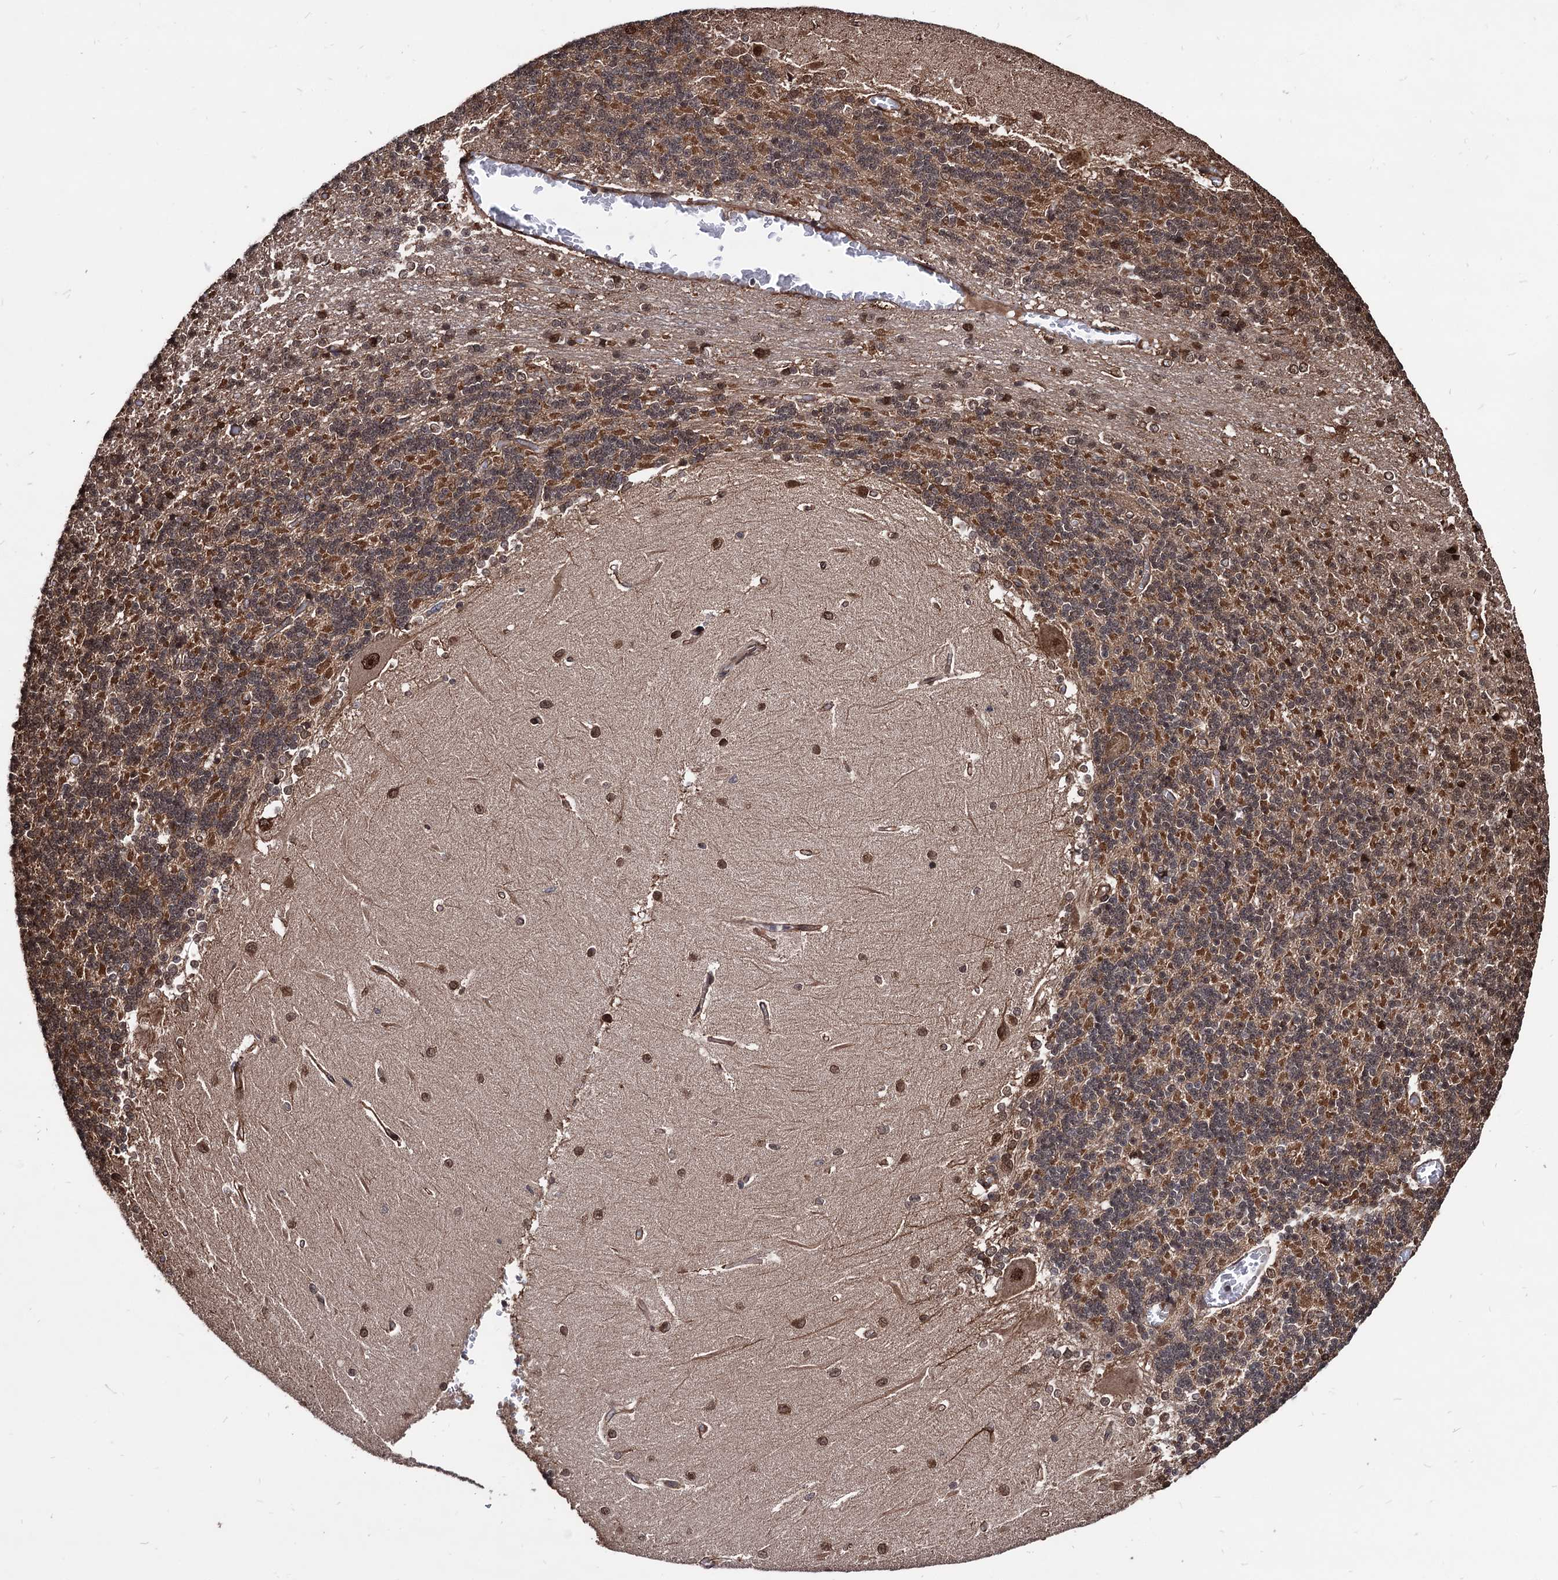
{"staining": {"intensity": "moderate", "quantity": "25%-75%", "location": "cytoplasmic/membranous,nuclear"}, "tissue": "cerebellum", "cell_type": "Cells in granular layer", "image_type": "normal", "snomed": [{"axis": "morphology", "description": "Normal tissue, NOS"}, {"axis": "topography", "description": "Cerebellum"}], "caption": "Protein expression analysis of unremarkable cerebellum shows moderate cytoplasmic/membranous,nuclear positivity in about 25%-75% of cells in granular layer.", "gene": "ANKRD12", "patient": {"sex": "male", "age": 37}}